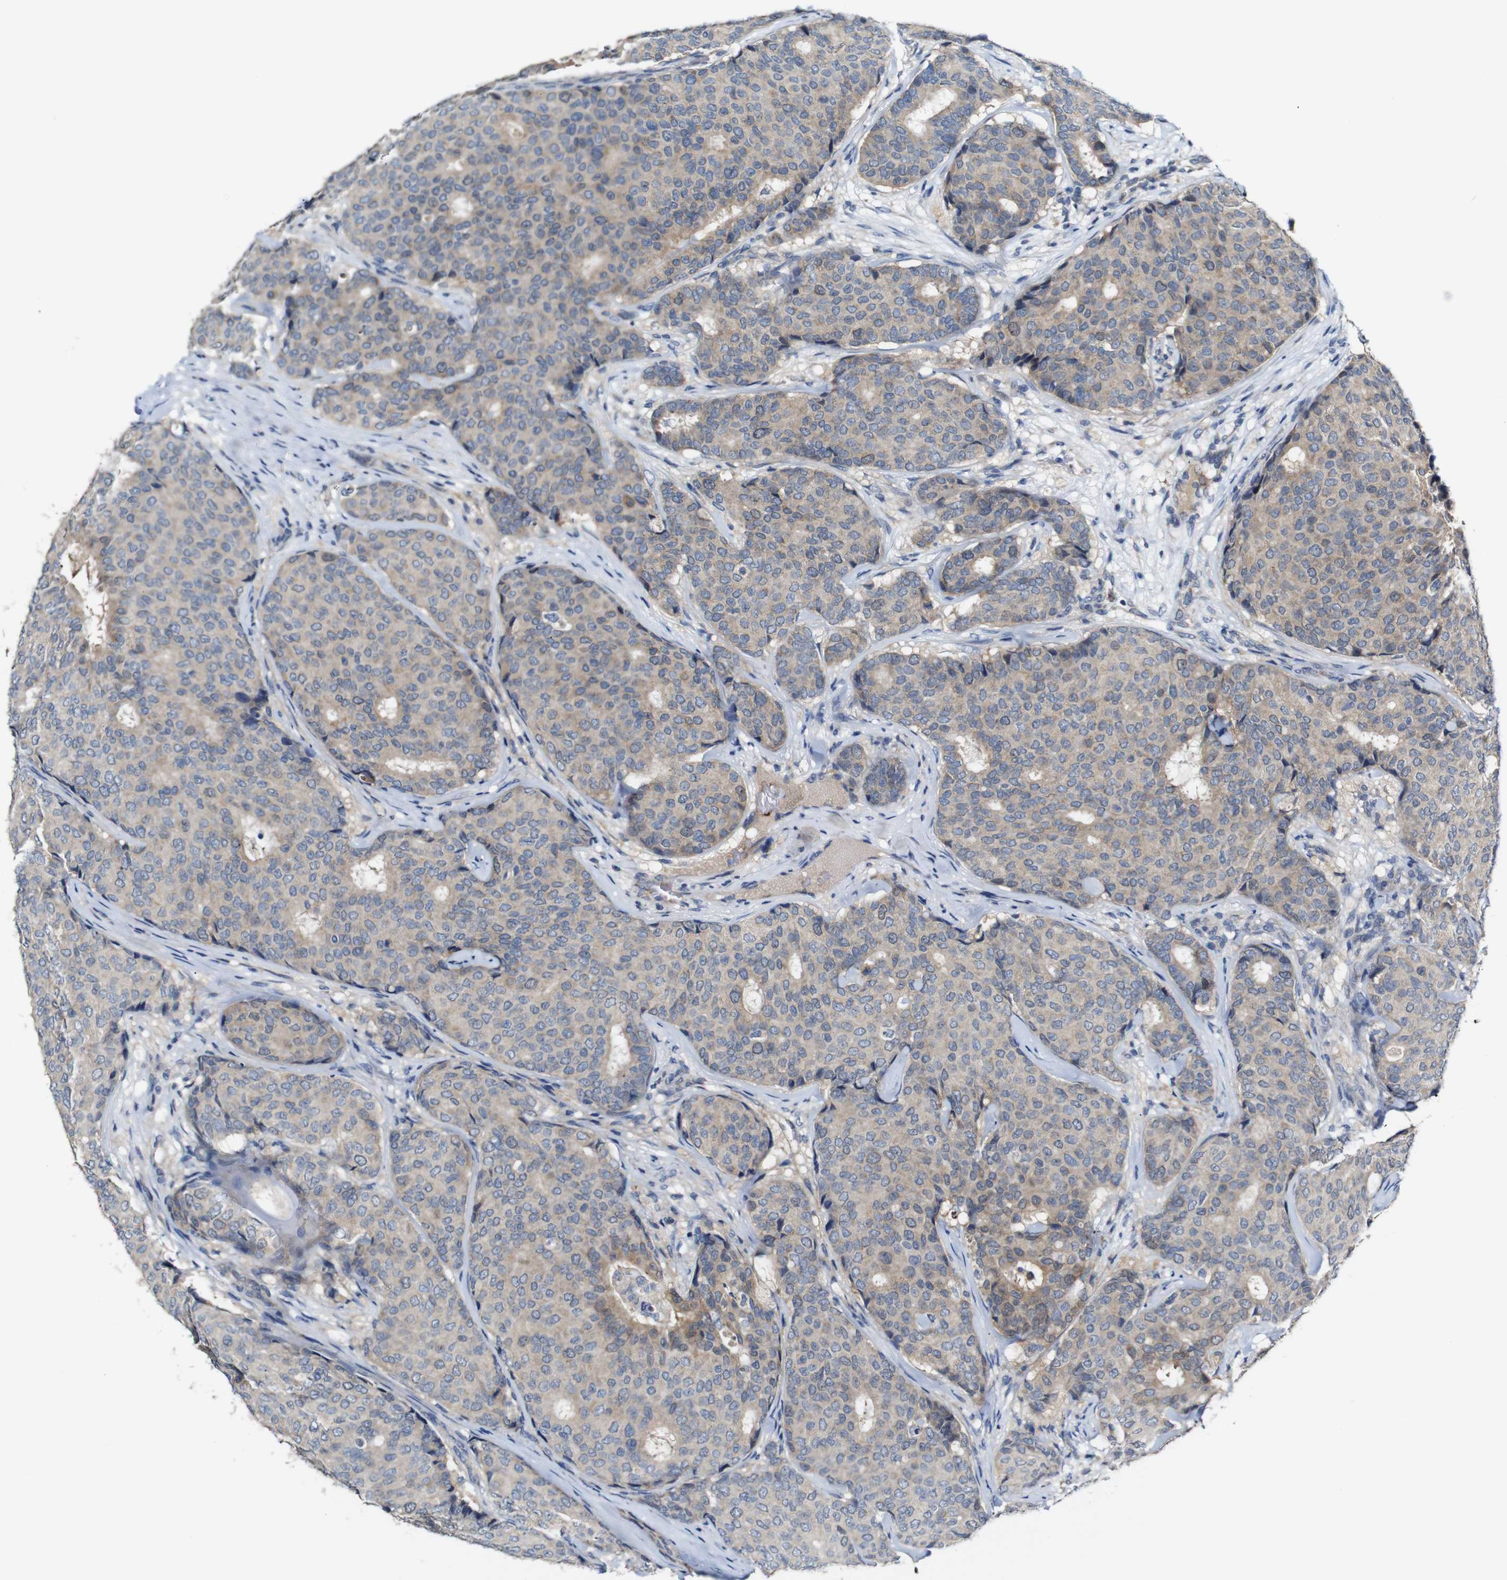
{"staining": {"intensity": "moderate", "quantity": ">75%", "location": "cytoplasmic/membranous"}, "tissue": "breast cancer", "cell_type": "Tumor cells", "image_type": "cancer", "snomed": [{"axis": "morphology", "description": "Duct carcinoma"}, {"axis": "topography", "description": "Breast"}], "caption": "Immunohistochemical staining of human breast infiltrating ductal carcinoma displays medium levels of moderate cytoplasmic/membranous protein positivity in approximately >75% of tumor cells. The protein is stained brown, and the nuclei are stained in blue (DAB IHC with brightfield microscopy, high magnification).", "gene": "TBC1D32", "patient": {"sex": "female", "age": 75}}